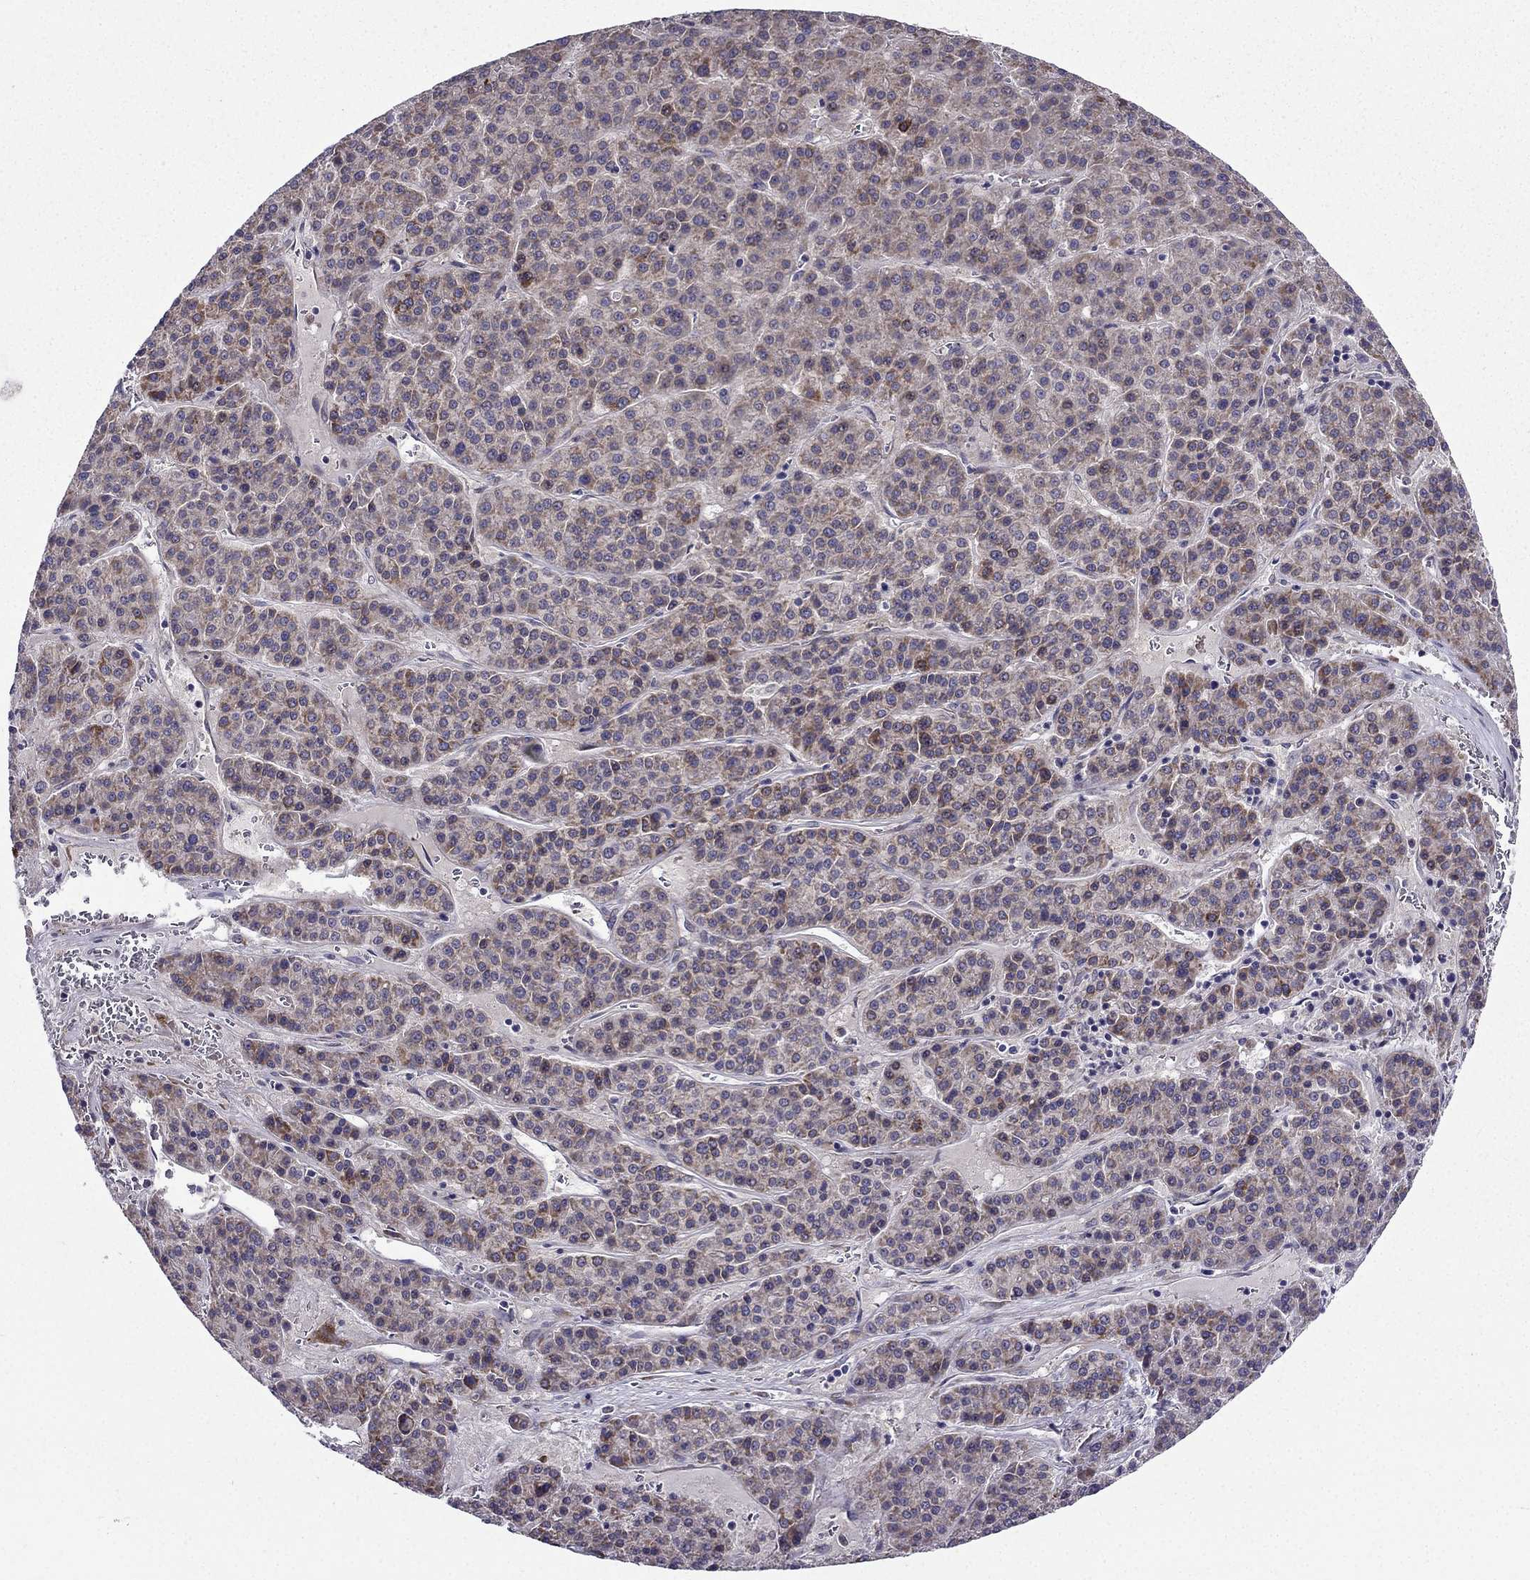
{"staining": {"intensity": "weak", "quantity": "25%-75%", "location": "cytoplasmic/membranous"}, "tissue": "liver cancer", "cell_type": "Tumor cells", "image_type": "cancer", "snomed": [{"axis": "morphology", "description": "Carcinoma, Hepatocellular, NOS"}, {"axis": "topography", "description": "Liver"}], "caption": "Liver hepatocellular carcinoma was stained to show a protein in brown. There is low levels of weak cytoplasmic/membranous positivity in approximately 25%-75% of tumor cells. Using DAB (3,3'-diaminobenzidine) (brown) and hematoxylin (blue) stains, captured at high magnification using brightfield microscopy.", "gene": "ARHGEF28", "patient": {"sex": "female", "age": 58}}